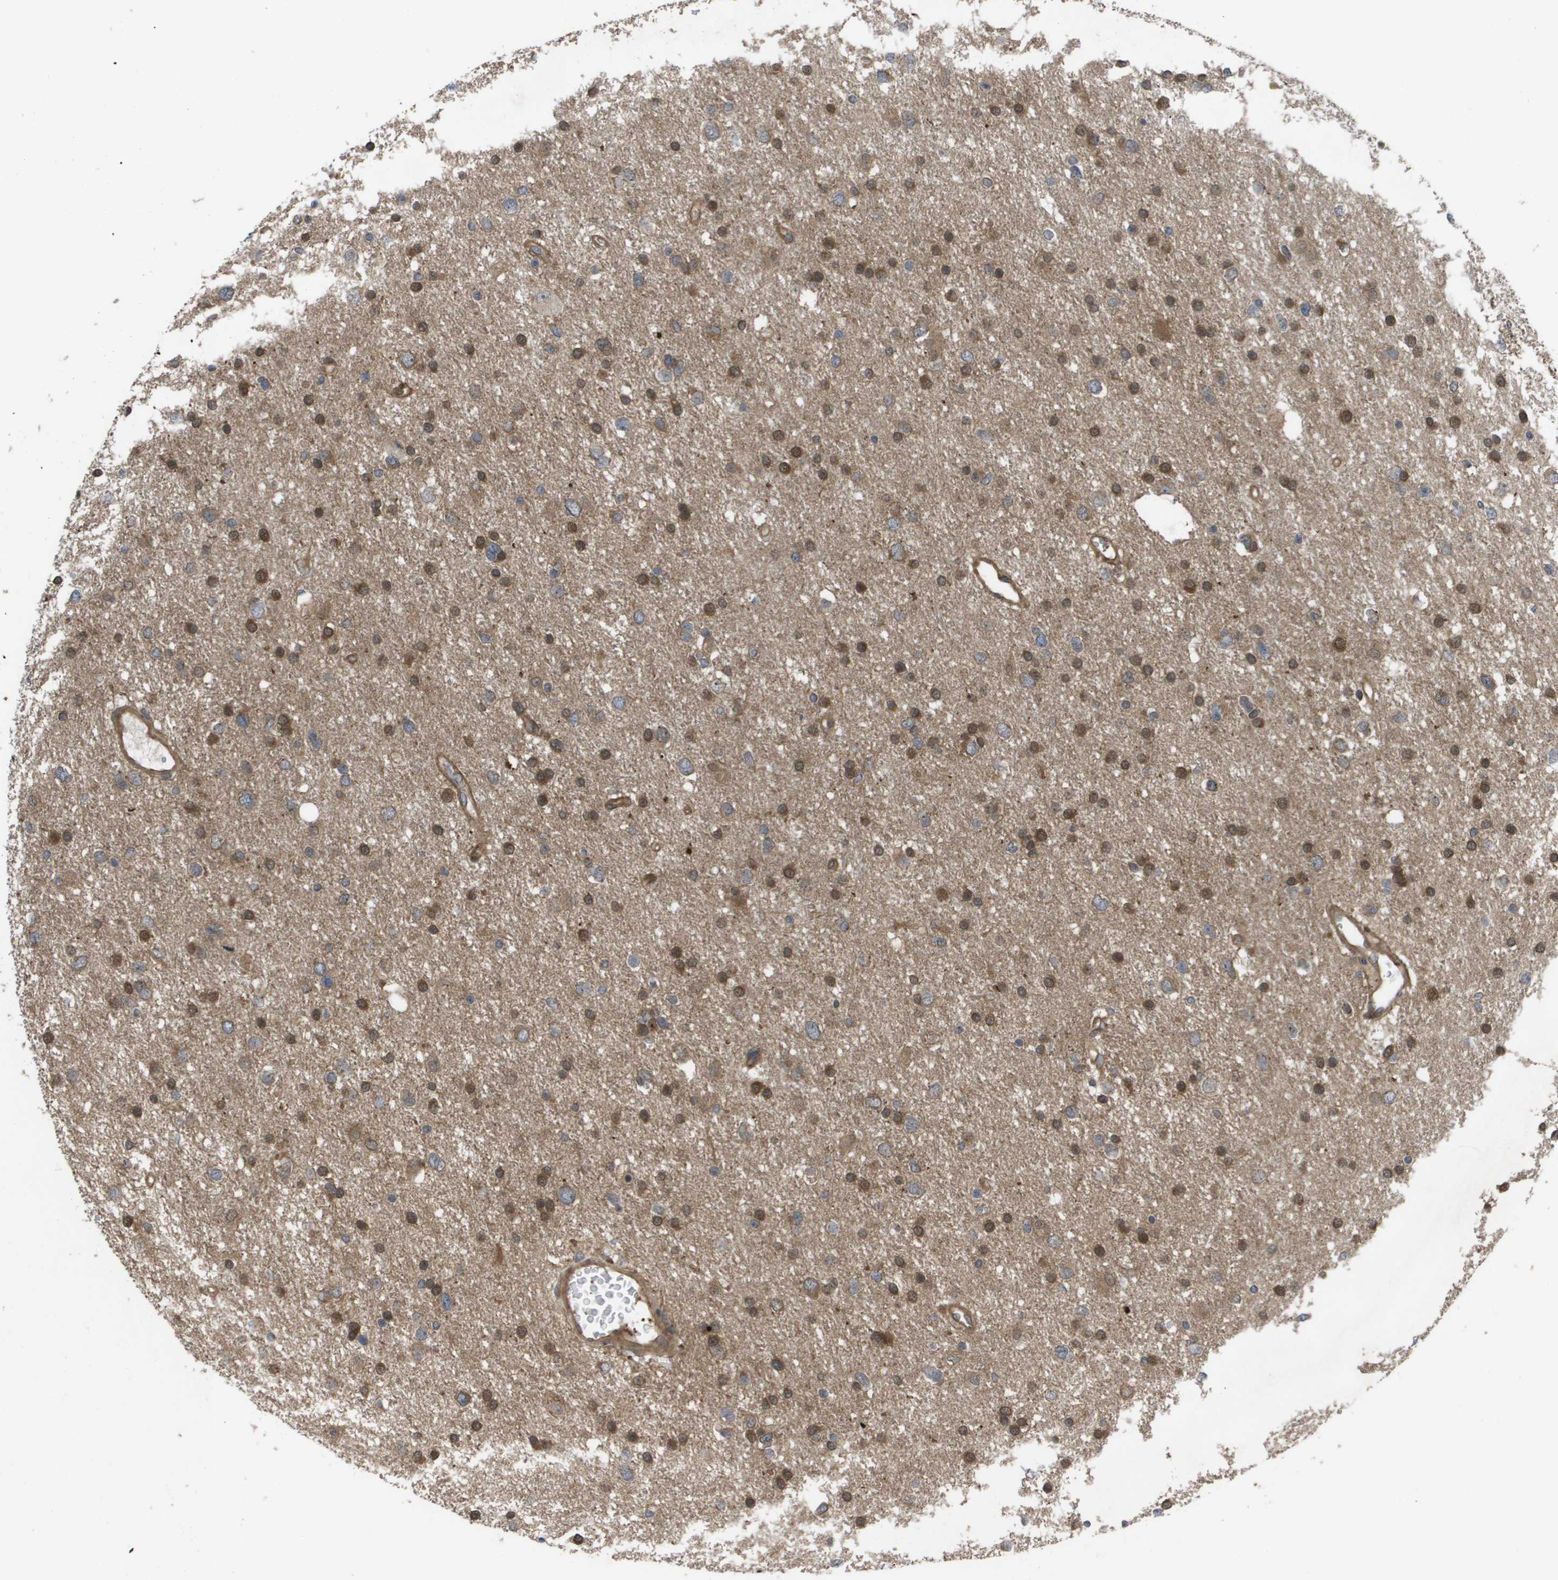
{"staining": {"intensity": "moderate", "quantity": "25%-75%", "location": "cytoplasmic/membranous,nuclear"}, "tissue": "glioma", "cell_type": "Tumor cells", "image_type": "cancer", "snomed": [{"axis": "morphology", "description": "Glioma, malignant, Low grade"}, {"axis": "topography", "description": "Brain"}], "caption": "The immunohistochemical stain shows moderate cytoplasmic/membranous and nuclear expression in tumor cells of glioma tissue.", "gene": "CTPS2", "patient": {"sex": "female", "age": 37}}